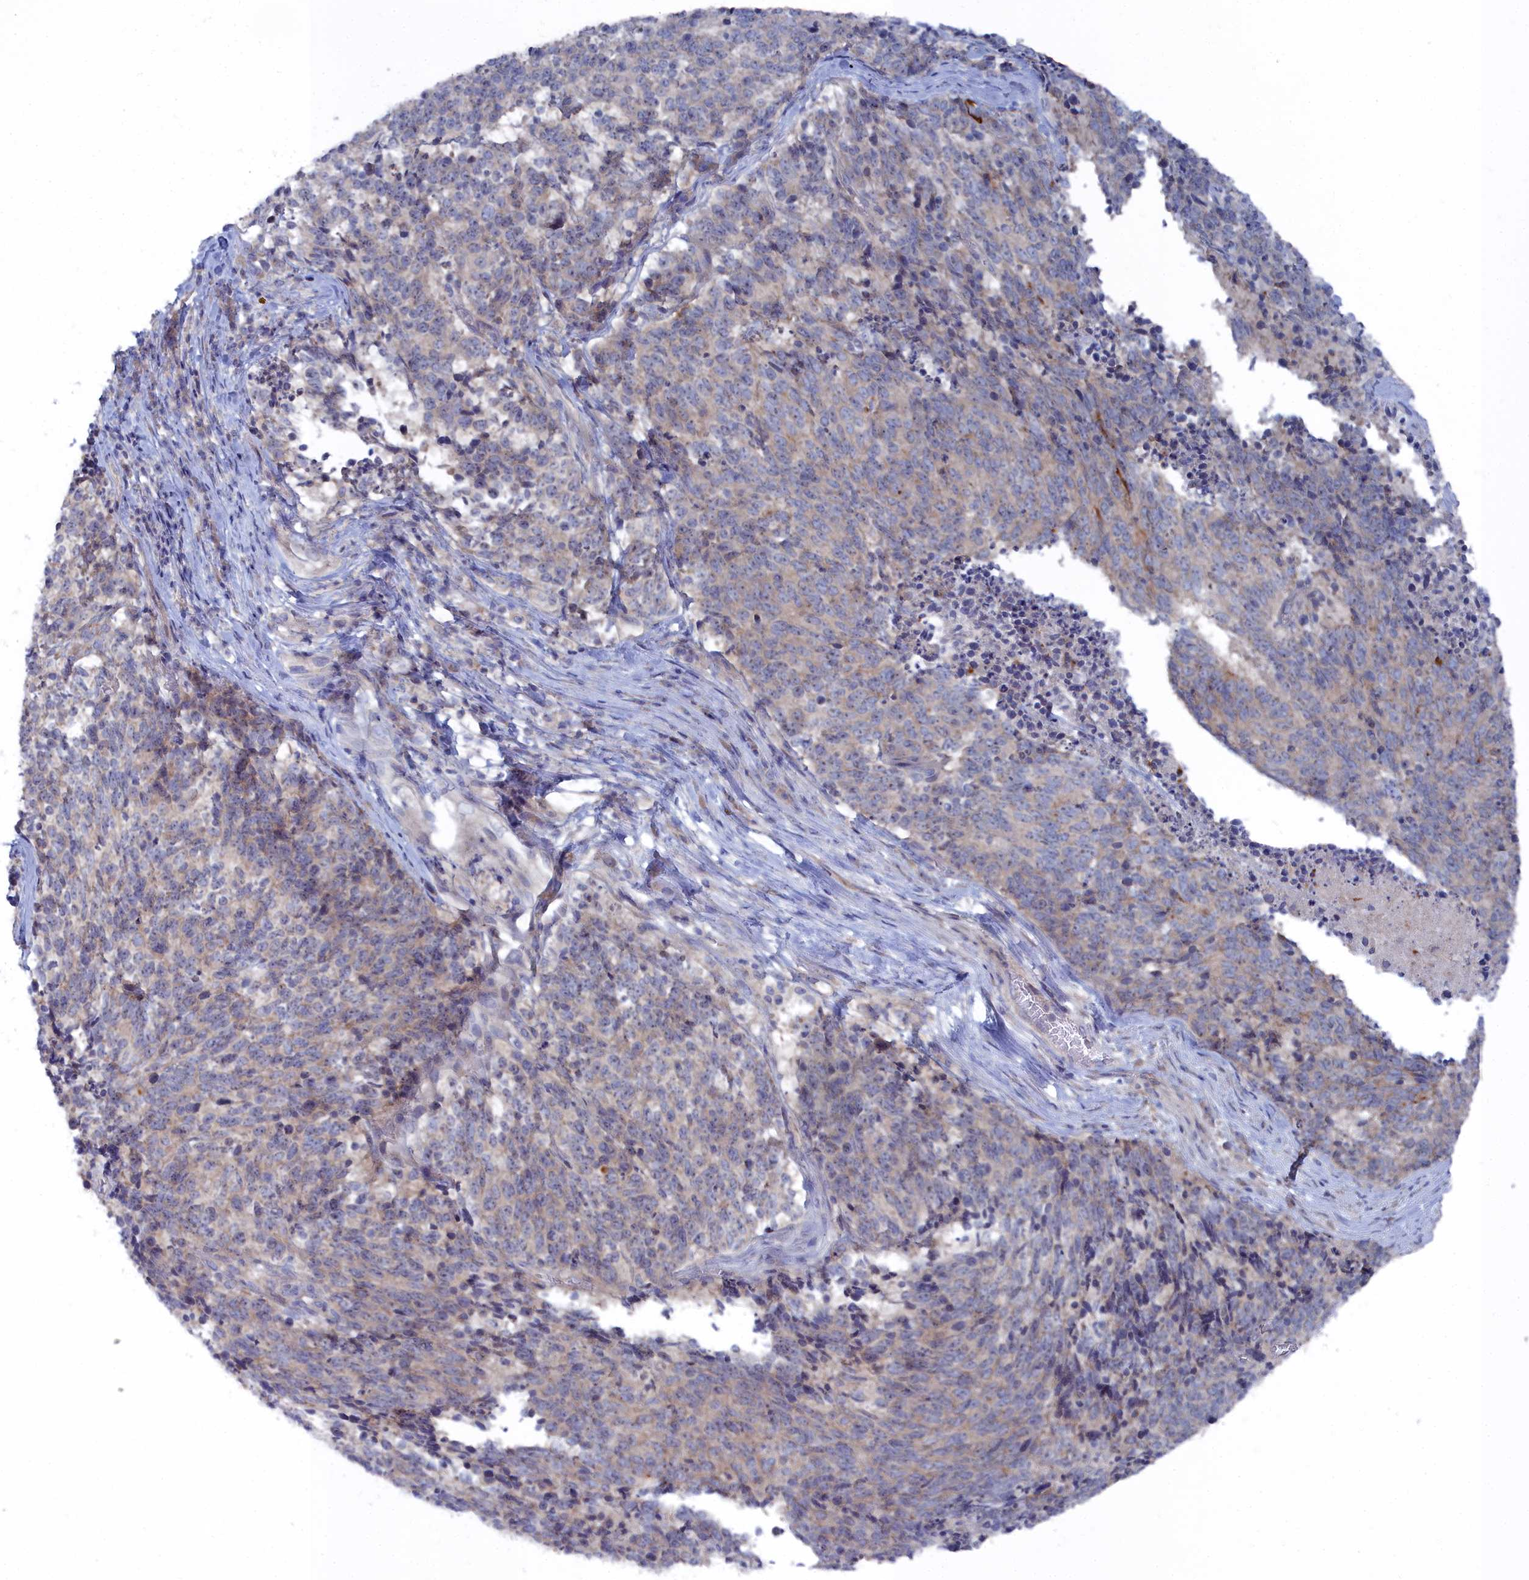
{"staining": {"intensity": "weak", "quantity": "25%-75%", "location": "cytoplasmic/membranous"}, "tissue": "cervical cancer", "cell_type": "Tumor cells", "image_type": "cancer", "snomed": [{"axis": "morphology", "description": "Squamous cell carcinoma, NOS"}, {"axis": "topography", "description": "Cervix"}], "caption": "The micrograph exhibits a brown stain indicating the presence of a protein in the cytoplasmic/membranous of tumor cells in squamous cell carcinoma (cervical).", "gene": "CCDC149", "patient": {"sex": "female", "age": 29}}